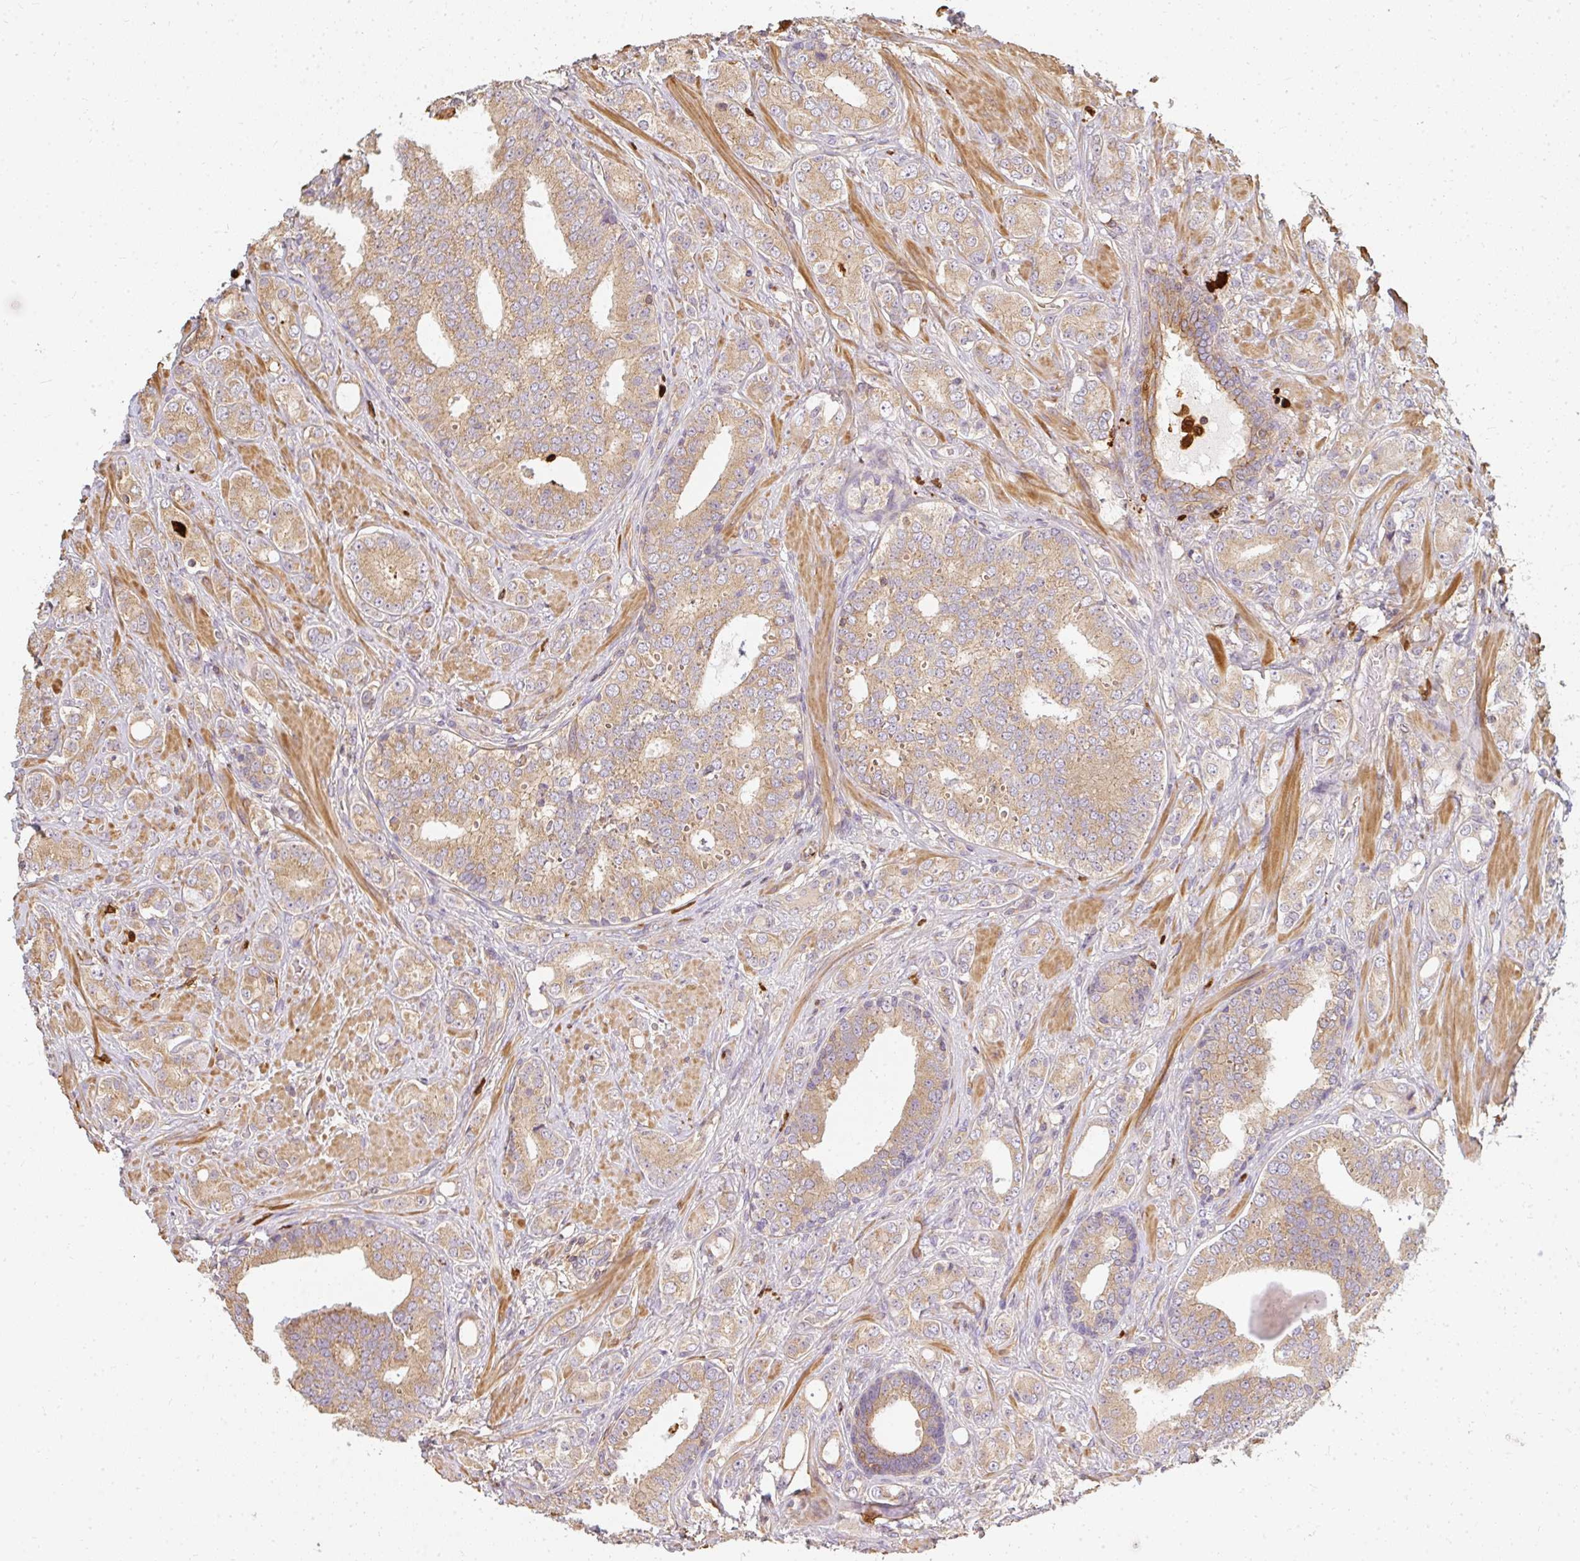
{"staining": {"intensity": "moderate", "quantity": ">75%", "location": "cytoplasmic/membranous"}, "tissue": "prostate cancer", "cell_type": "Tumor cells", "image_type": "cancer", "snomed": [{"axis": "morphology", "description": "Adenocarcinoma, High grade"}, {"axis": "topography", "description": "Prostate"}], "caption": "Immunohistochemical staining of human prostate cancer (high-grade adenocarcinoma) reveals medium levels of moderate cytoplasmic/membranous protein staining in approximately >75% of tumor cells.", "gene": "CNTRL", "patient": {"sex": "male", "age": 62}}